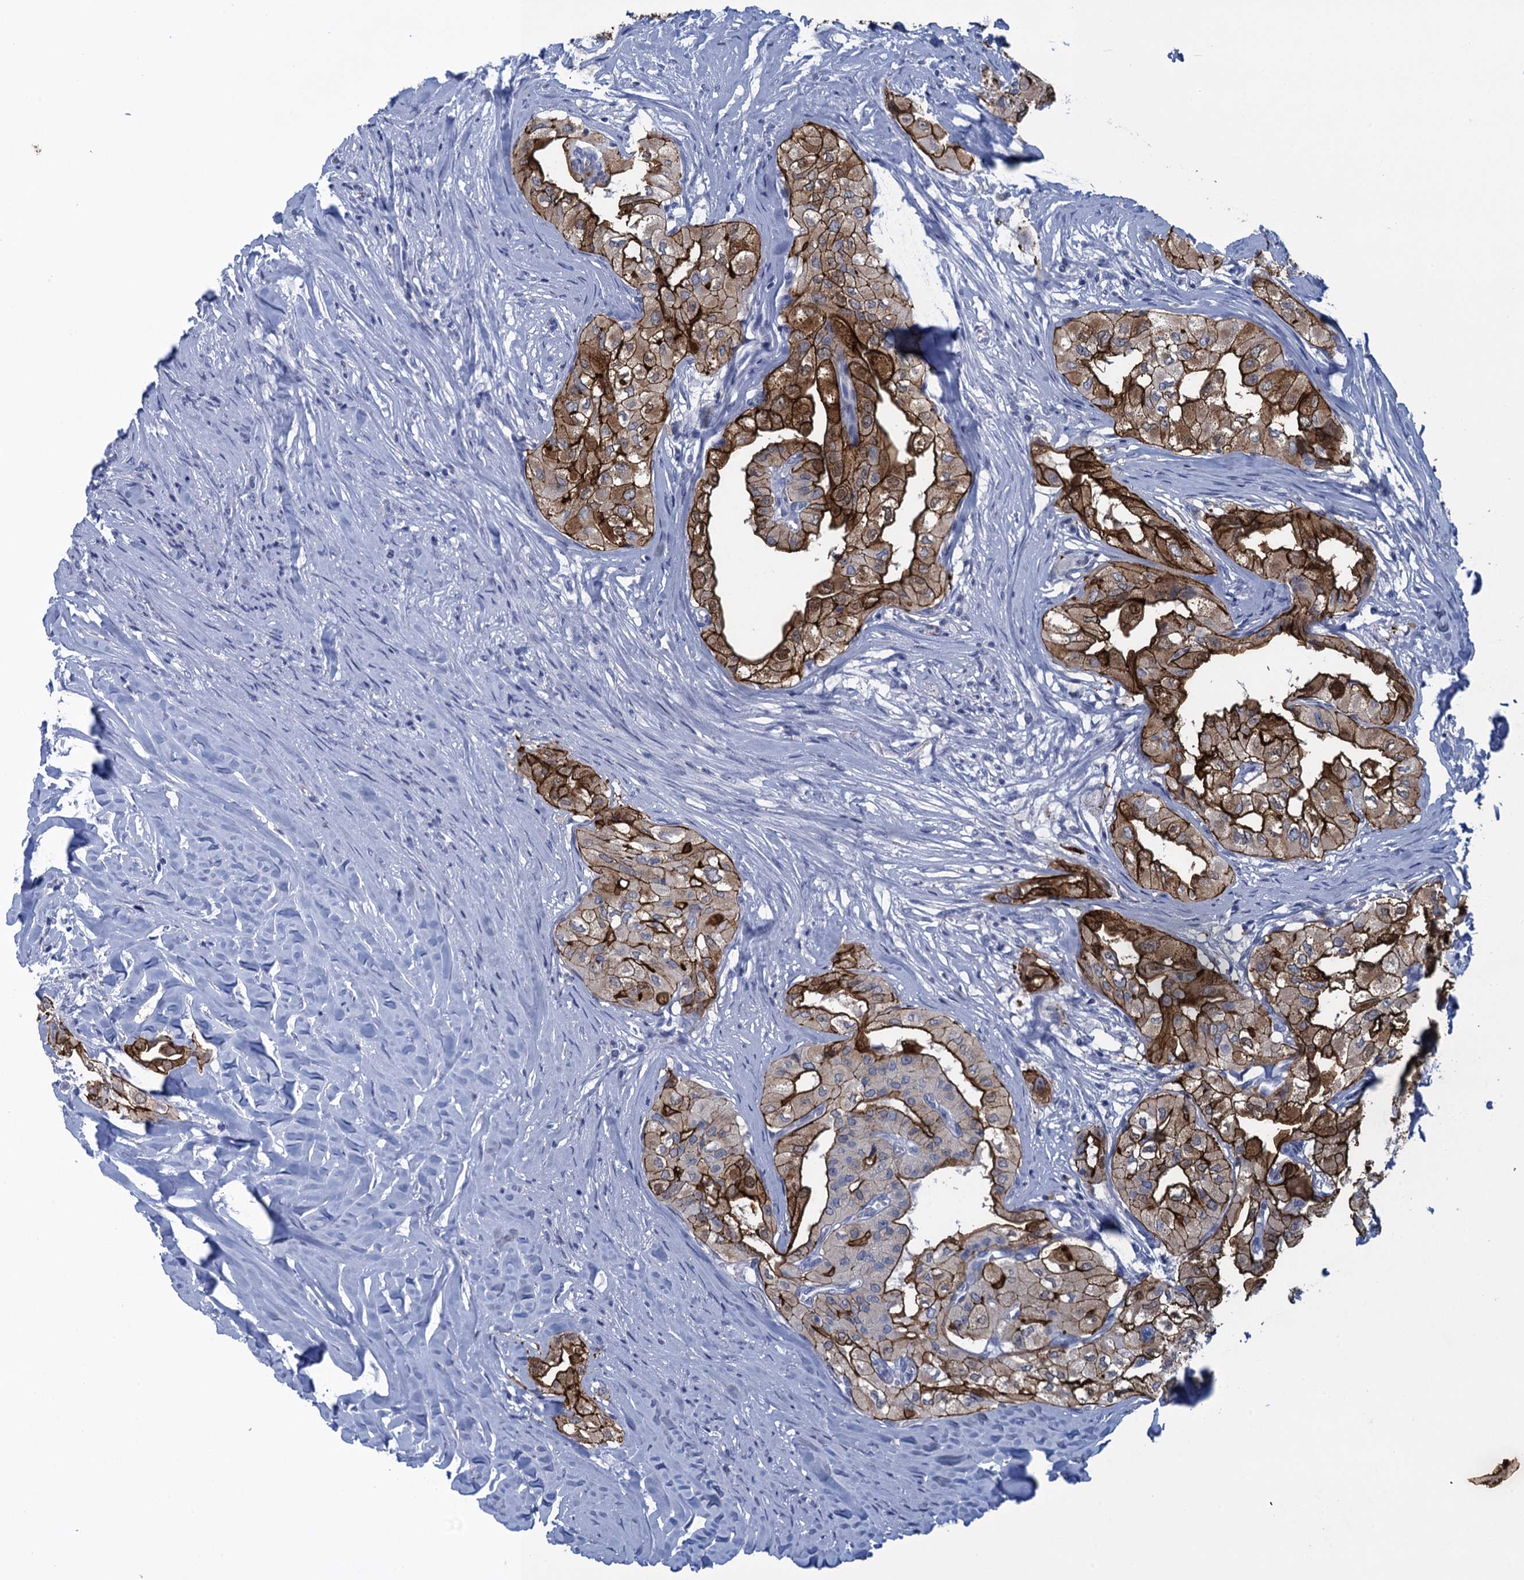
{"staining": {"intensity": "strong", "quantity": ">75%", "location": "cytoplasmic/membranous"}, "tissue": "thyroid cancer", "cell_type": "Tumor cells", "image_type": "cancer", "snomed": [{"axis": "morphology", "description": "Papillary adenocarcinoma, NOS"}, {"axis": "topography", "description": "Thyroid gland"}], "caption": "Protein staining of thyroid papillary adenocarcinoma tissue demonstrates strong cytoplasmic/membranous staining in approximately >75% of tumor cells. (DAB (3,3'-diaminobenzidine) IHC with brightfield microscopy, high magnification).", "gene": "SCEL", "patient": {"sex": "female", "age": 59}}